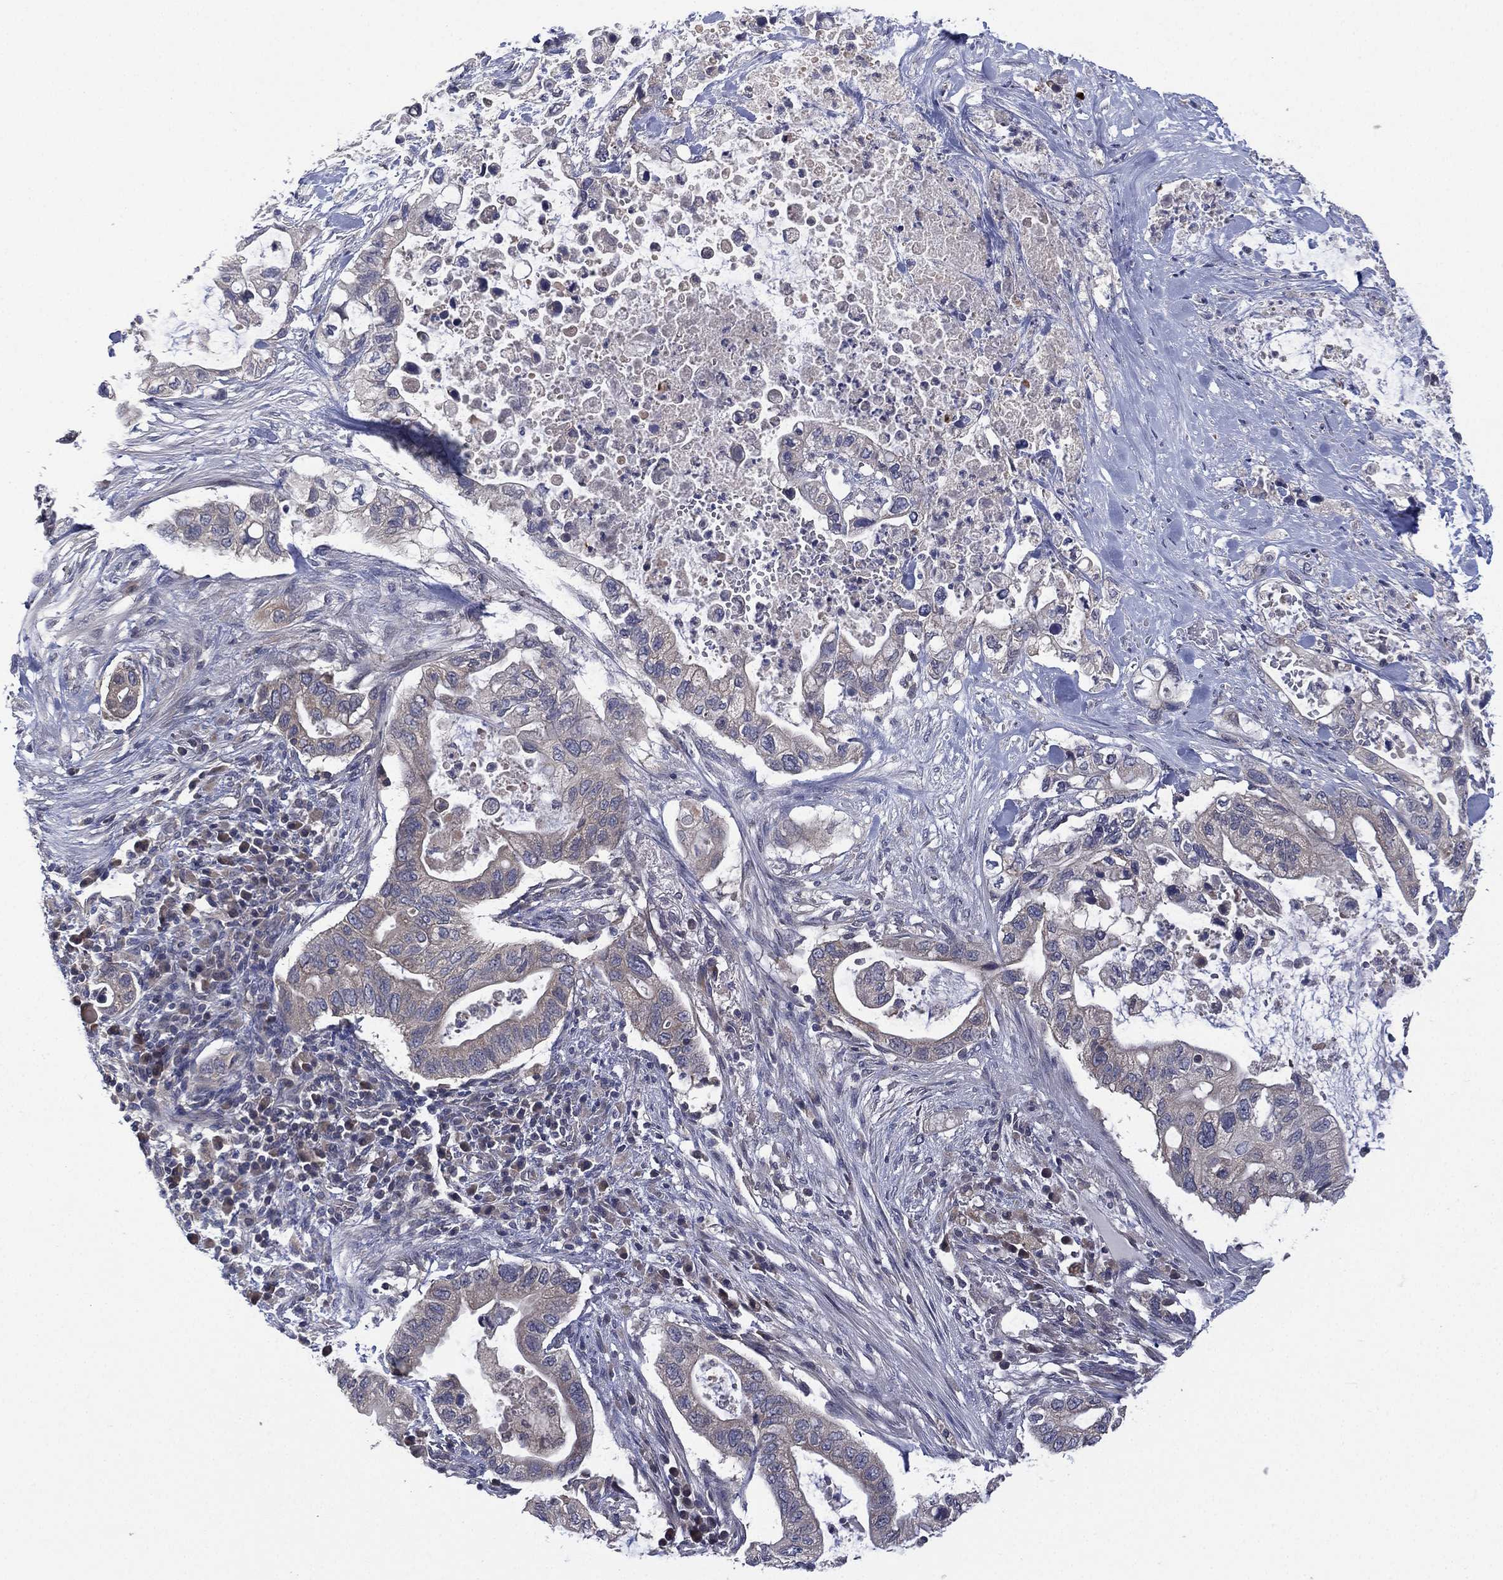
{"staining": {"intensity": "negative", "quantity": "none", "location": "none"}, "tissue": "pancreatic cancer", "cell_type": "Tumor cells", "image_type": "cancer", "snomed": [{"axis": "morphology", "description": "Adenocarcinoma, NOS"}, {"axis": "topography", "description": "Pancreas"}], "caption": "IHC of human adenocarcinoma (pancreatic) exhibits no positivity in tumor cells.", "gene": "MPP7", "patient": {"sex": "female", "age": 72}}